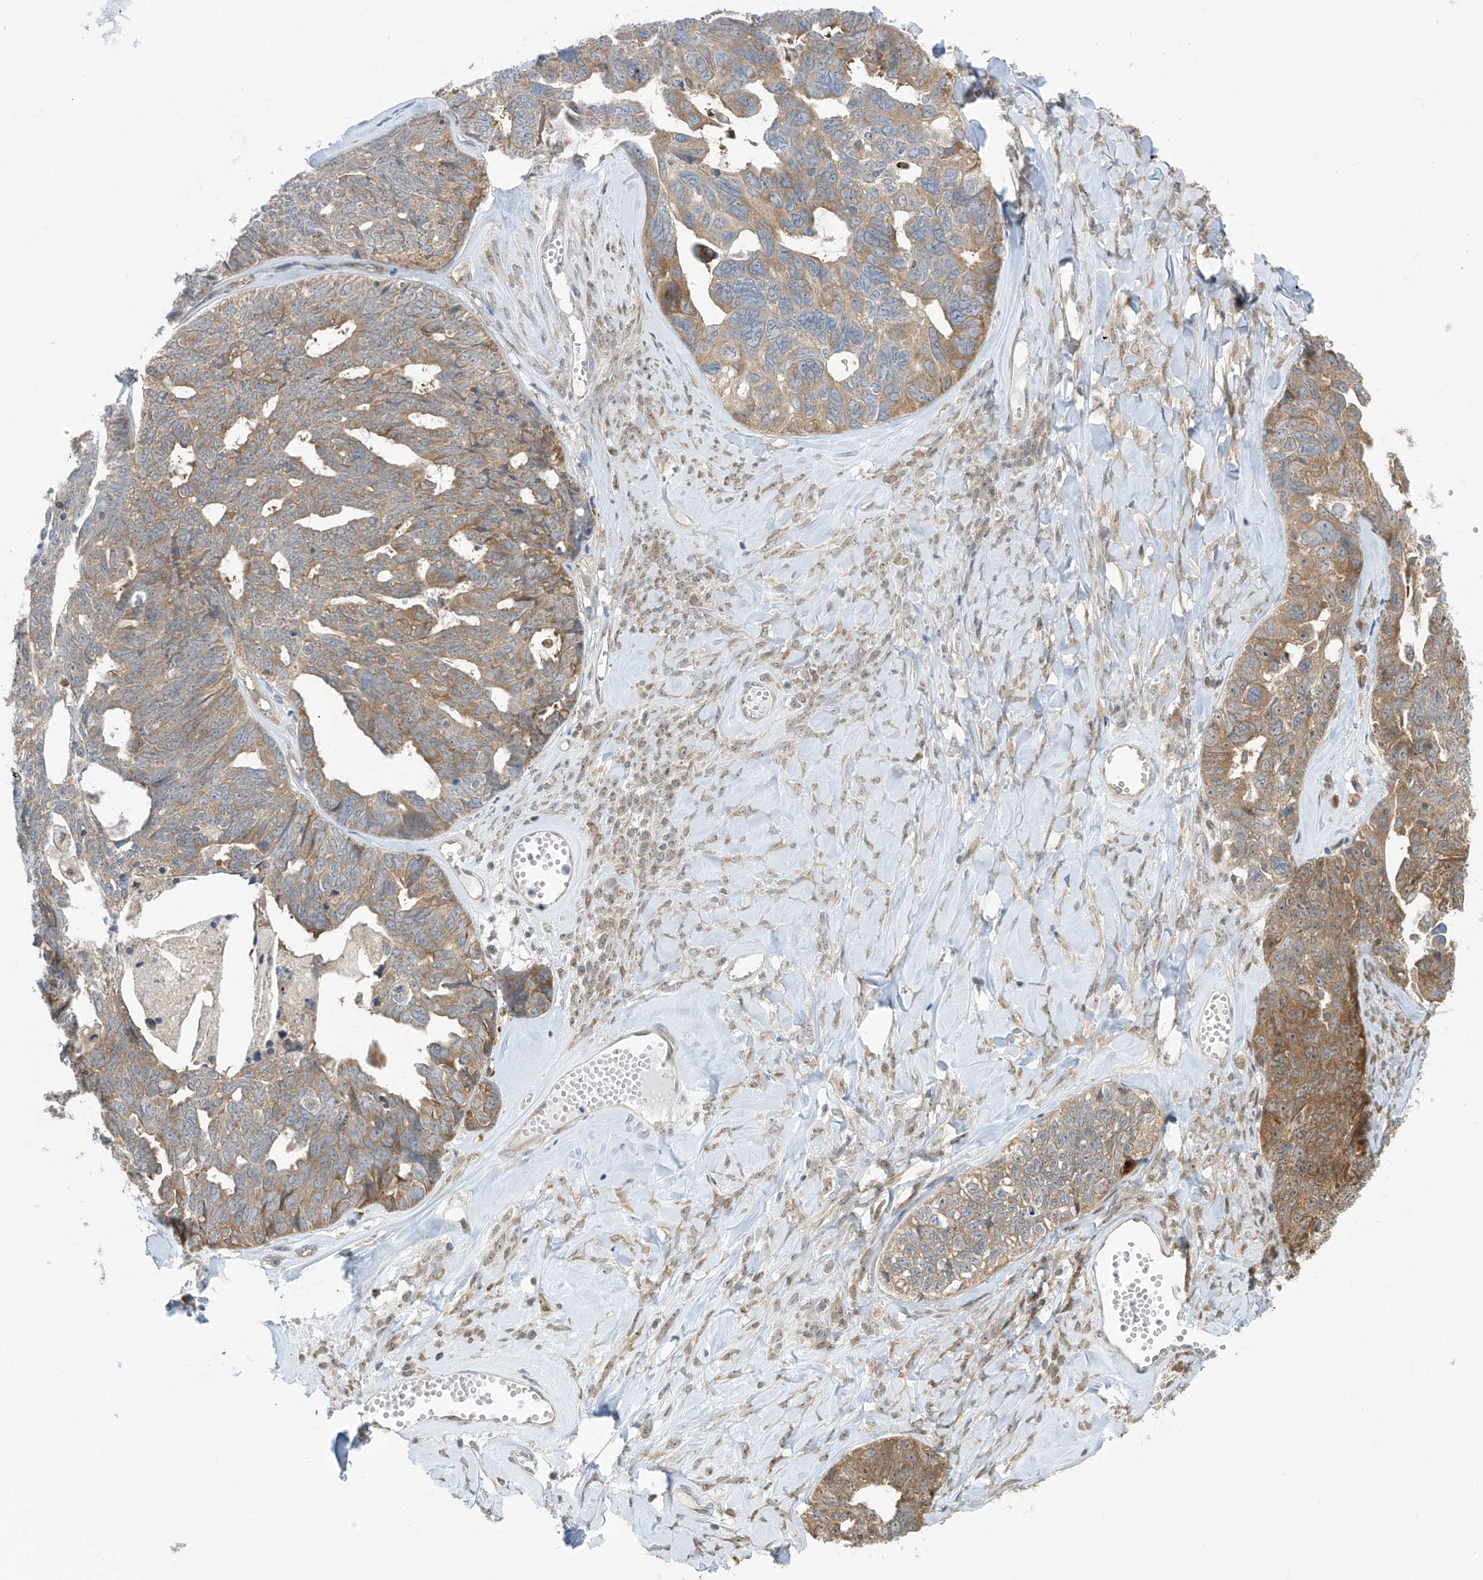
{"staining": {"intensity": "moderate", "quantity": ">75%", "location": "cytoplasmic/membranous"}, "tissue": "ovarian cancer", "cell_type": "Tumor cells", "image_type": "cancer", "snomed": [{"axis": "morphology", "description": "Cystadenocarcinoma, serous, NOS"}, {"axis": "topography", "description": "Ovary"}], "caption": "A brown stain labels moderate cytoplasmic/membranous expression of a protein in human ovarian cancer (serous cystadenocarcinoma) tumor cells.", "gene": "TTC38", "patient": {"sex": "female", "age": 79}}